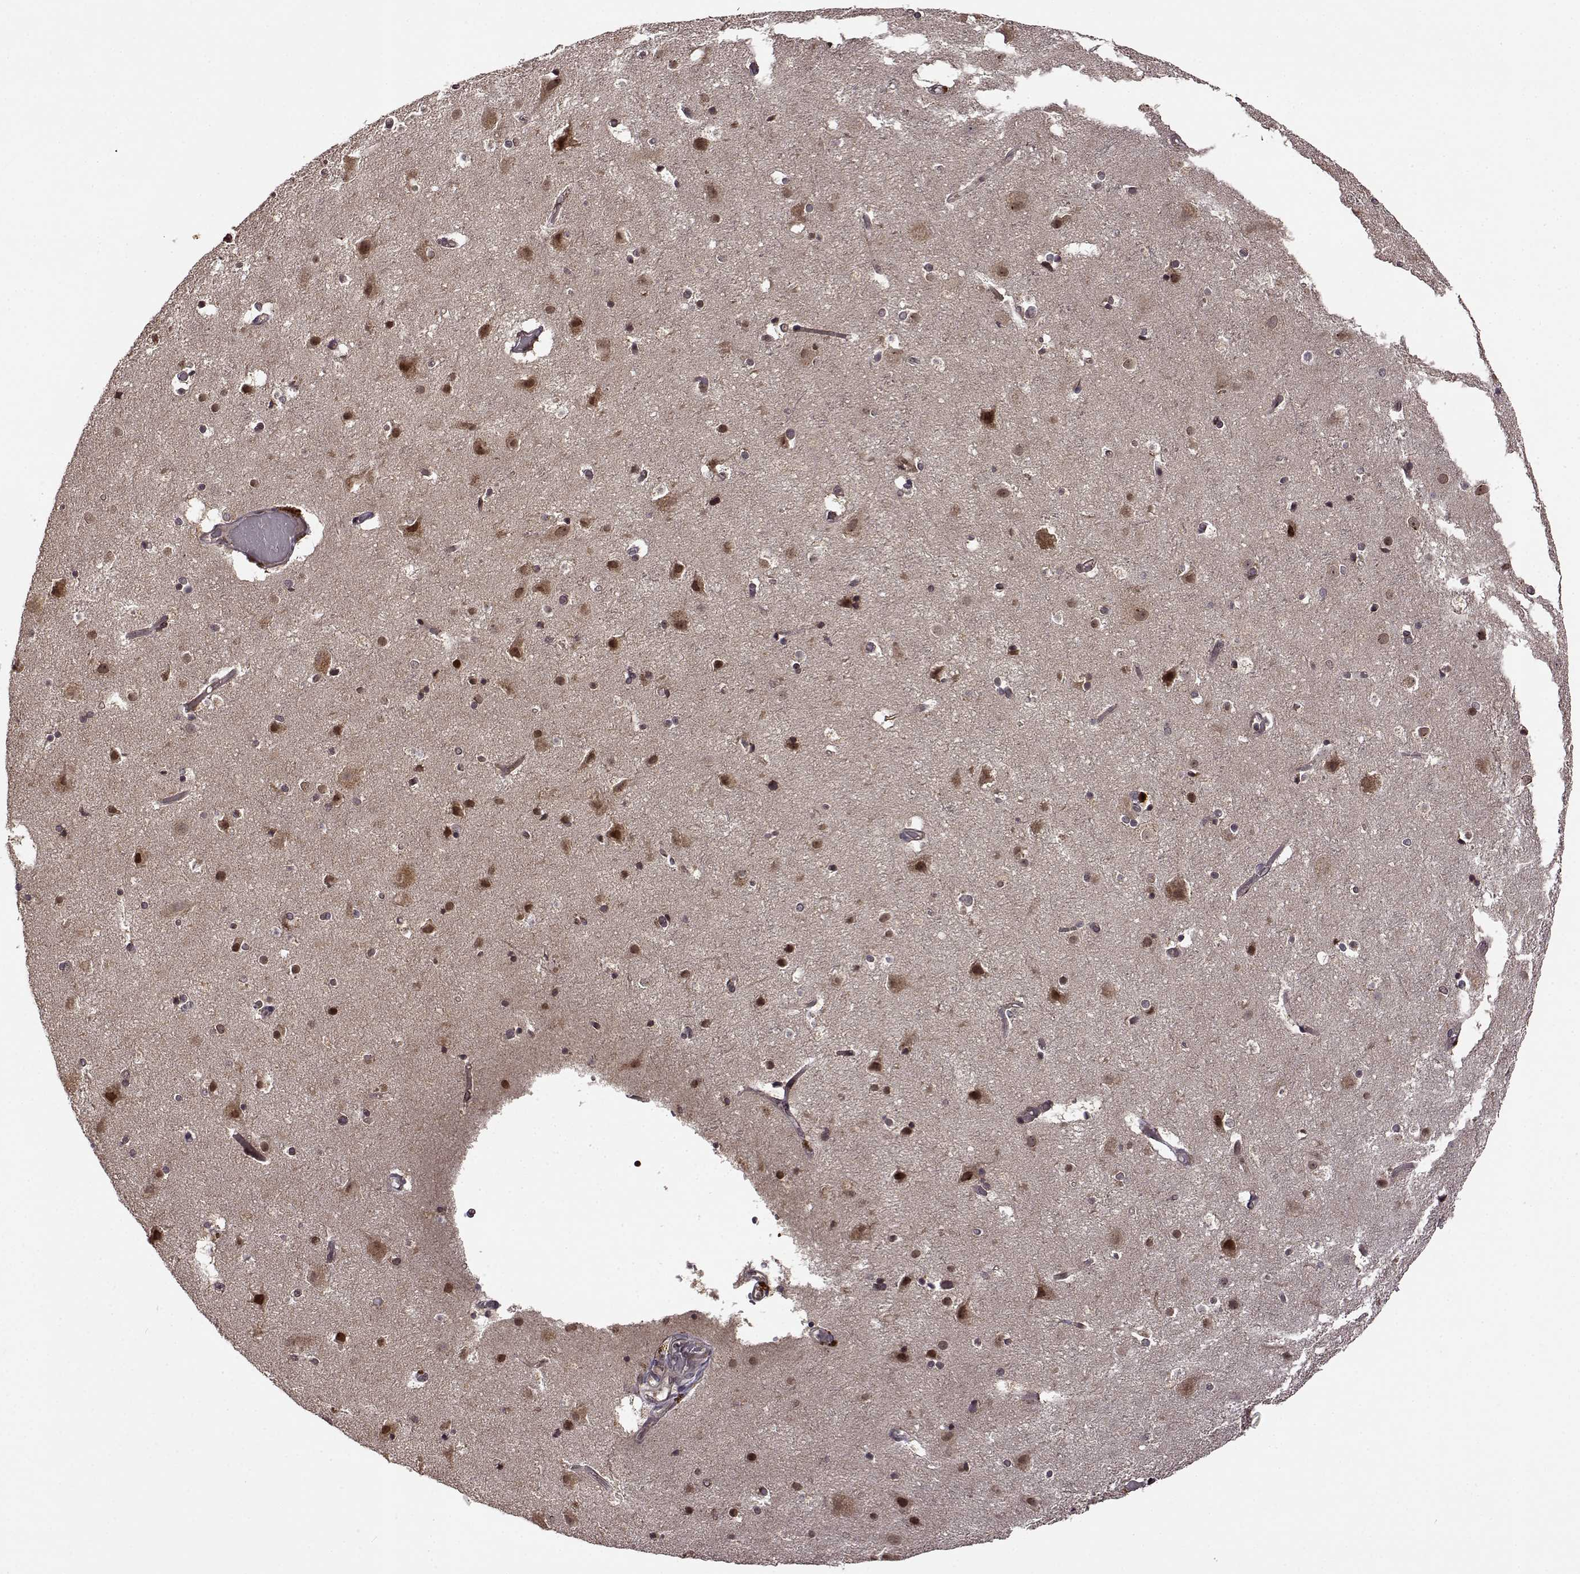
{"staining": {"intensity": "negative", "quantity": "none", "location": "none"}, "tissue": "cerebral cortex", "cell_type": "Endothelial cells", "image_type": "normal", "snomed": [{"axis": "morphology", "description": "Normal tissue, NOS"}, {"axis": "topography", "description": "Cerebral cortex"}], "caption": "The photomicrograph reveals no significant expression in endothelial cells of cerebral cortex. (IHC, brightfield microscopy, high magnification).", "gene": "TRMU", "patient": {"sex": "female", "age": 52}}